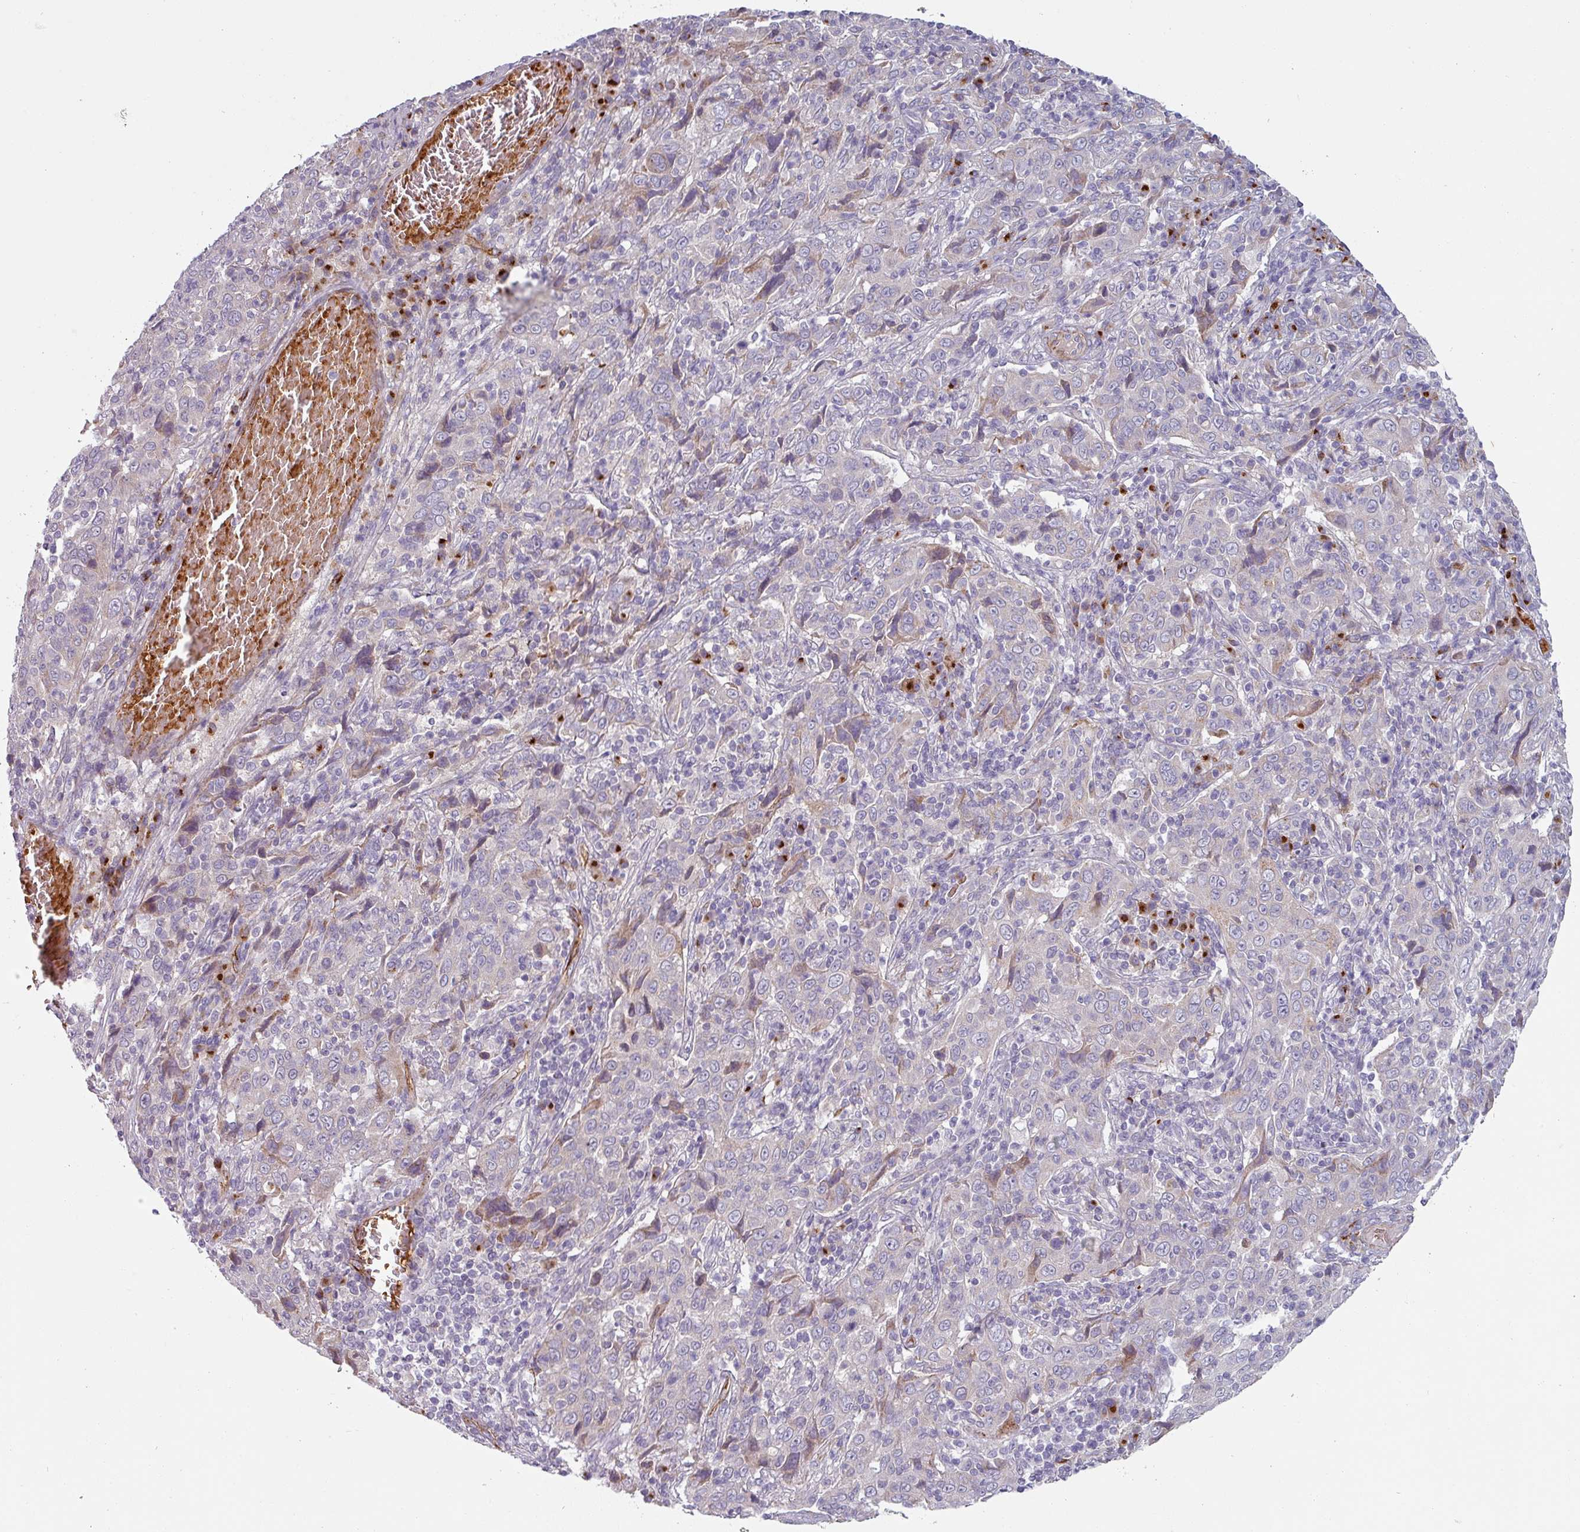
{"staining": {"intensity": "negative", "quantity": "none", "location": "none"}, "tissue": "cervical cancer", "cell_type": "Tumor cells", "image_type": "cancer", "snomed": [{"axis": "morphology", "description": "Squamous cell carcinoma, NOS"}, {"axis": "topography", "description": "Cervix"}], "caption": "The immunohistochemistry histopathology image has no significant staining in tumor cells of cervical squamous cell carcinoma tissue.", "gene": "PRODH2", "patient": {"sex": "female", "age": 46}}